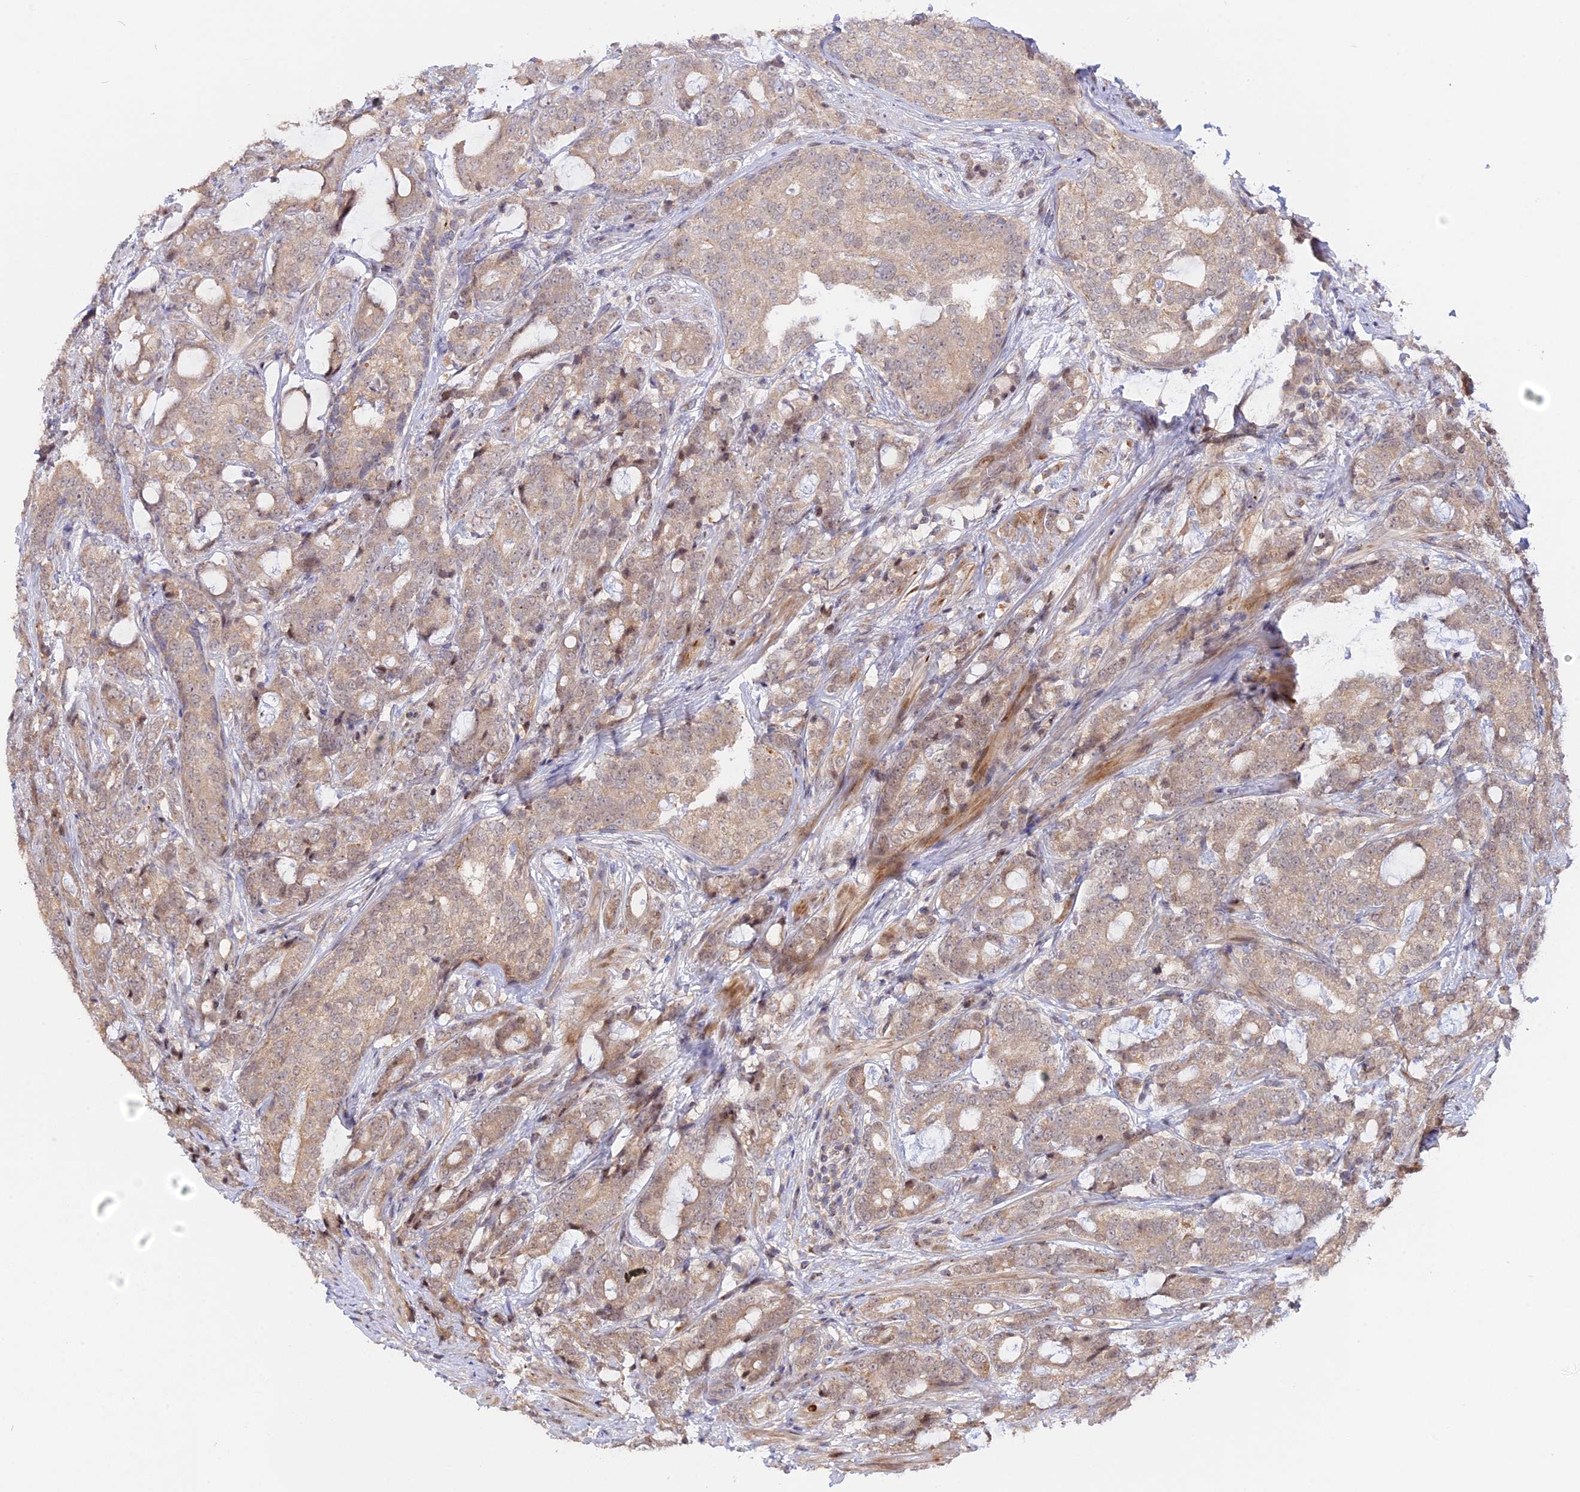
{"staining": {"intensity": "weak", "quantity": ">75%", "location": "cytoplasmic/membranous"}, "tissue": "prostate cancer", "cell_type": "Tumor cells", "image_type": "cancer", "snomed": [{"axis": "morphology", "description": "Adenocarcinoma, High grade"}, {"axis": "topography", "description": "Prostate"}], "caption": "The micrograph reveals immunohistochemical staining of prostate cancer (adenocarcinoma (high-grade)). There is weak cytoplasmic/membranous staining is identified in about >75% of tumor cells.", "gene": "GSKIP", "patient": {"sex": "male", "age": 67}}